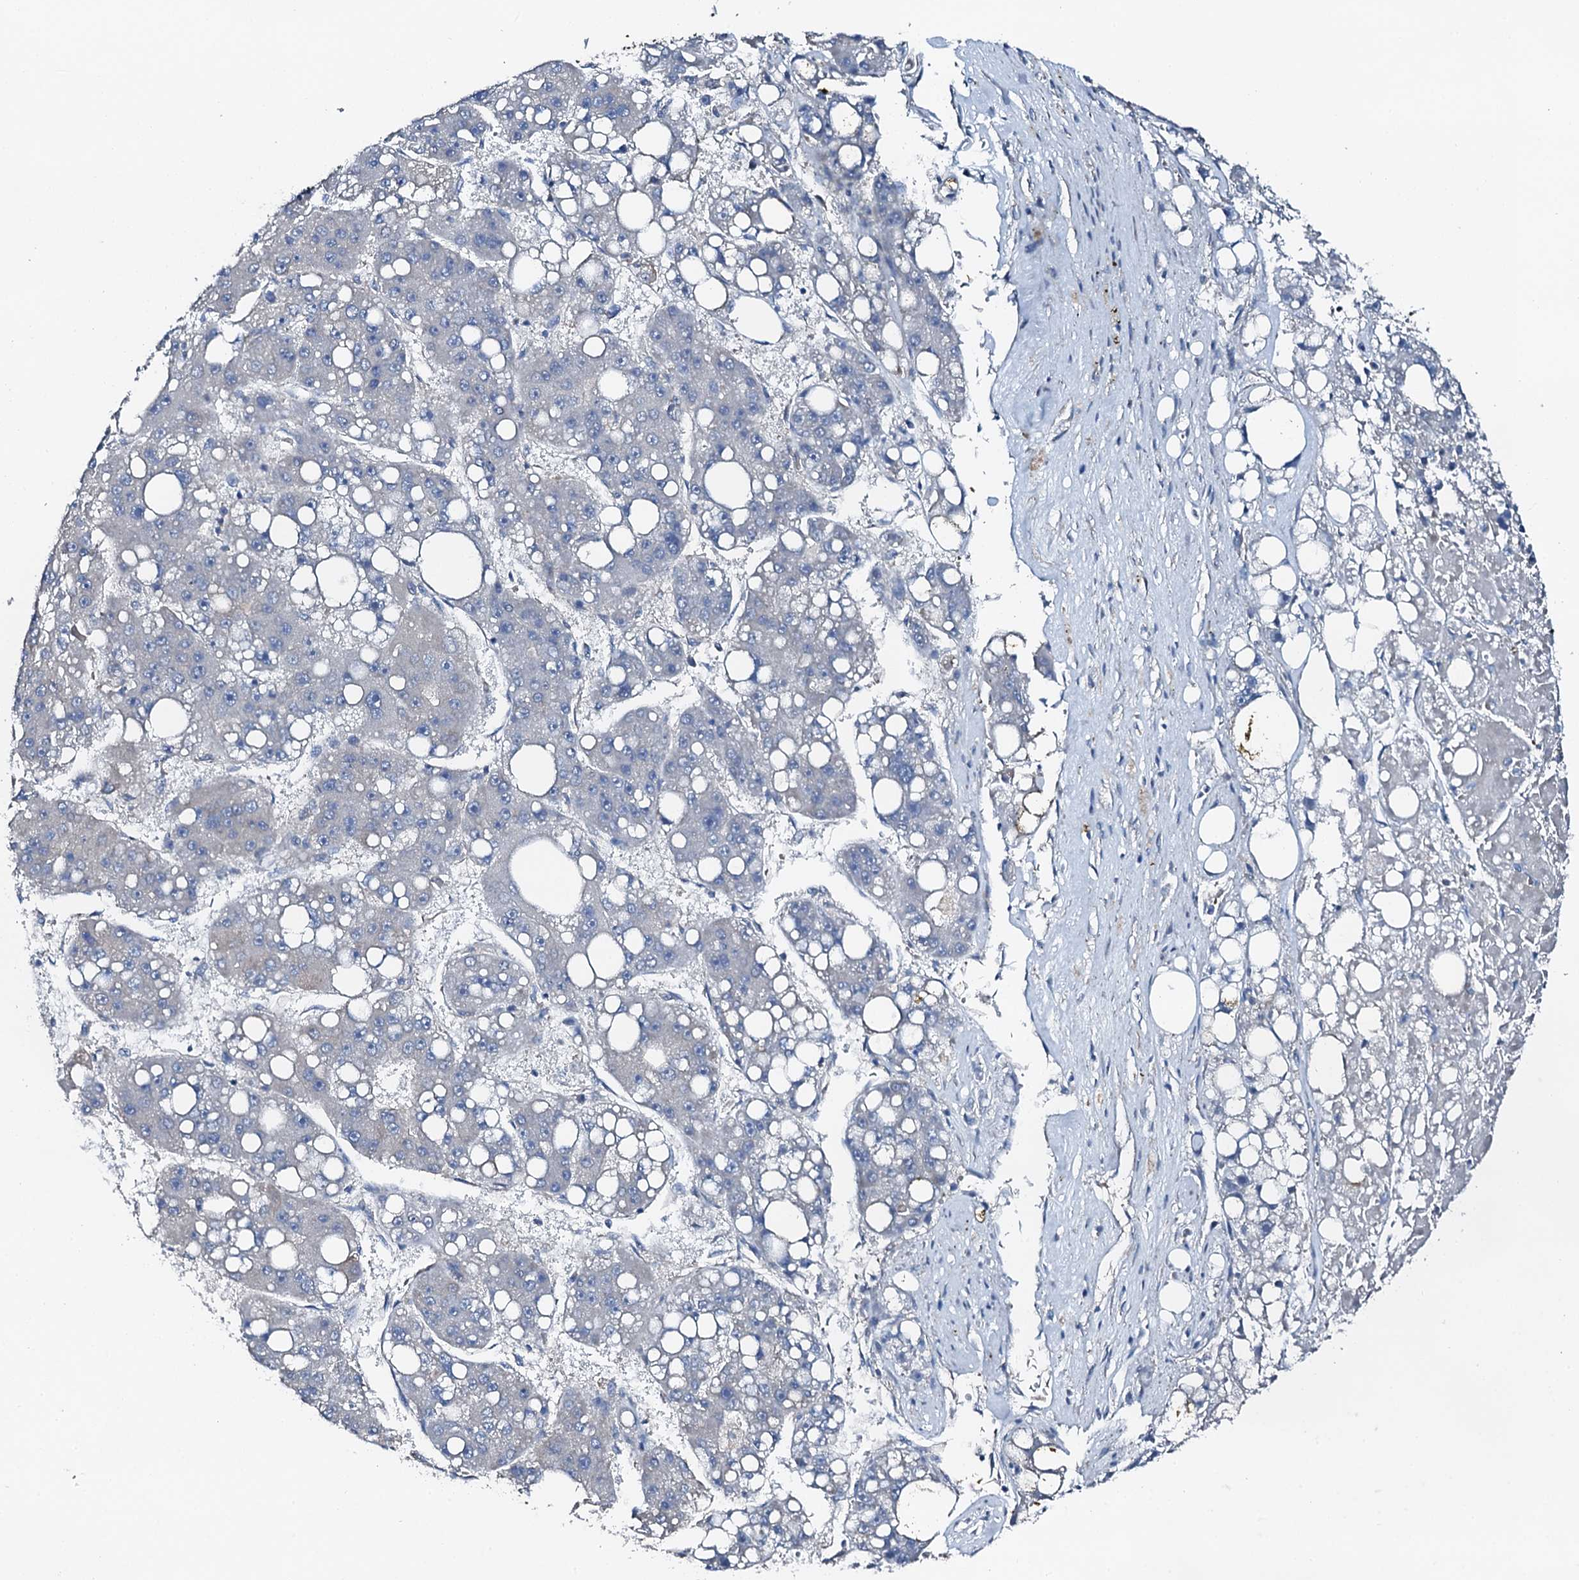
{"staining": {"intensity": "negative", "quantity": "none", "location": "none"}, "tissue": "liver cancer", "cell_type": "Tumor cells", "image_type": "cancer", "snomed": [{"axis": "morphology", "description": "Carcinoma, Hepatocellular, NOS"}, {"axis": "topography", "description": "Liver"}], "caption": "There is no significant staining in tumor cells of liver hepatocellular carcinoma.", "gene": "GFOD2", "patient": {"sex": "female", "age": 61}}